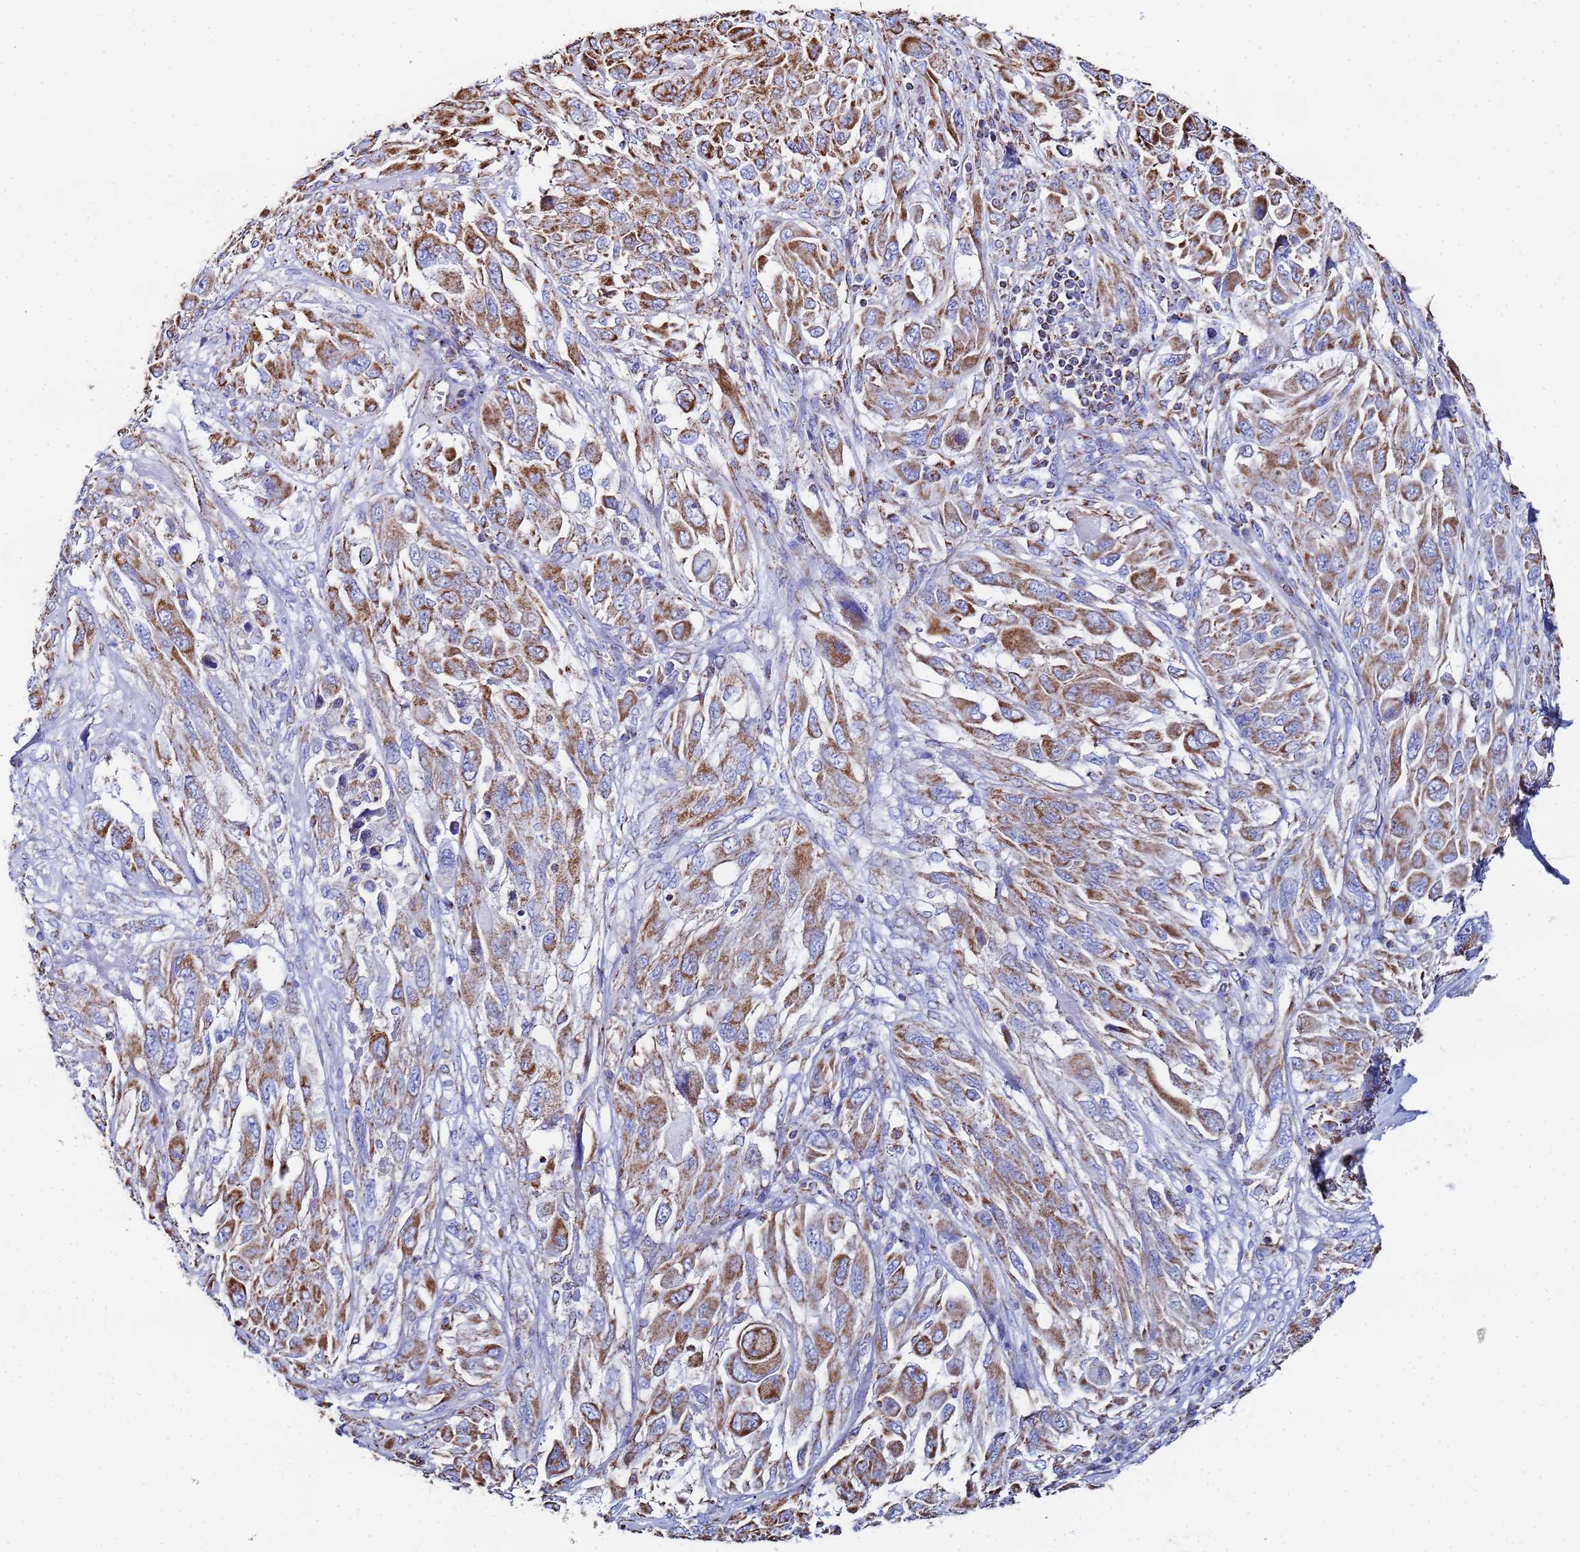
{"staining": {"intensity": "strong", "quantity": ">75%", "location": "cytoplasmic/membranous"}, "tissue": "melanoma", "cell_type": "Tumor cells", "image_type": "cancer", "snomed": [{"axis": "morphology", "description": "Malignant melanoma, NOS"}, {"axis": "topography", "description": "Skin"}], "caption": "A histopathology image of human malignant melanoma stained for a protein exhibits strong cytoplasmic/membranous brown staining in tumor cells.", "gene": "GLUD1", "patient": {"sex": "female", "age": 91}}